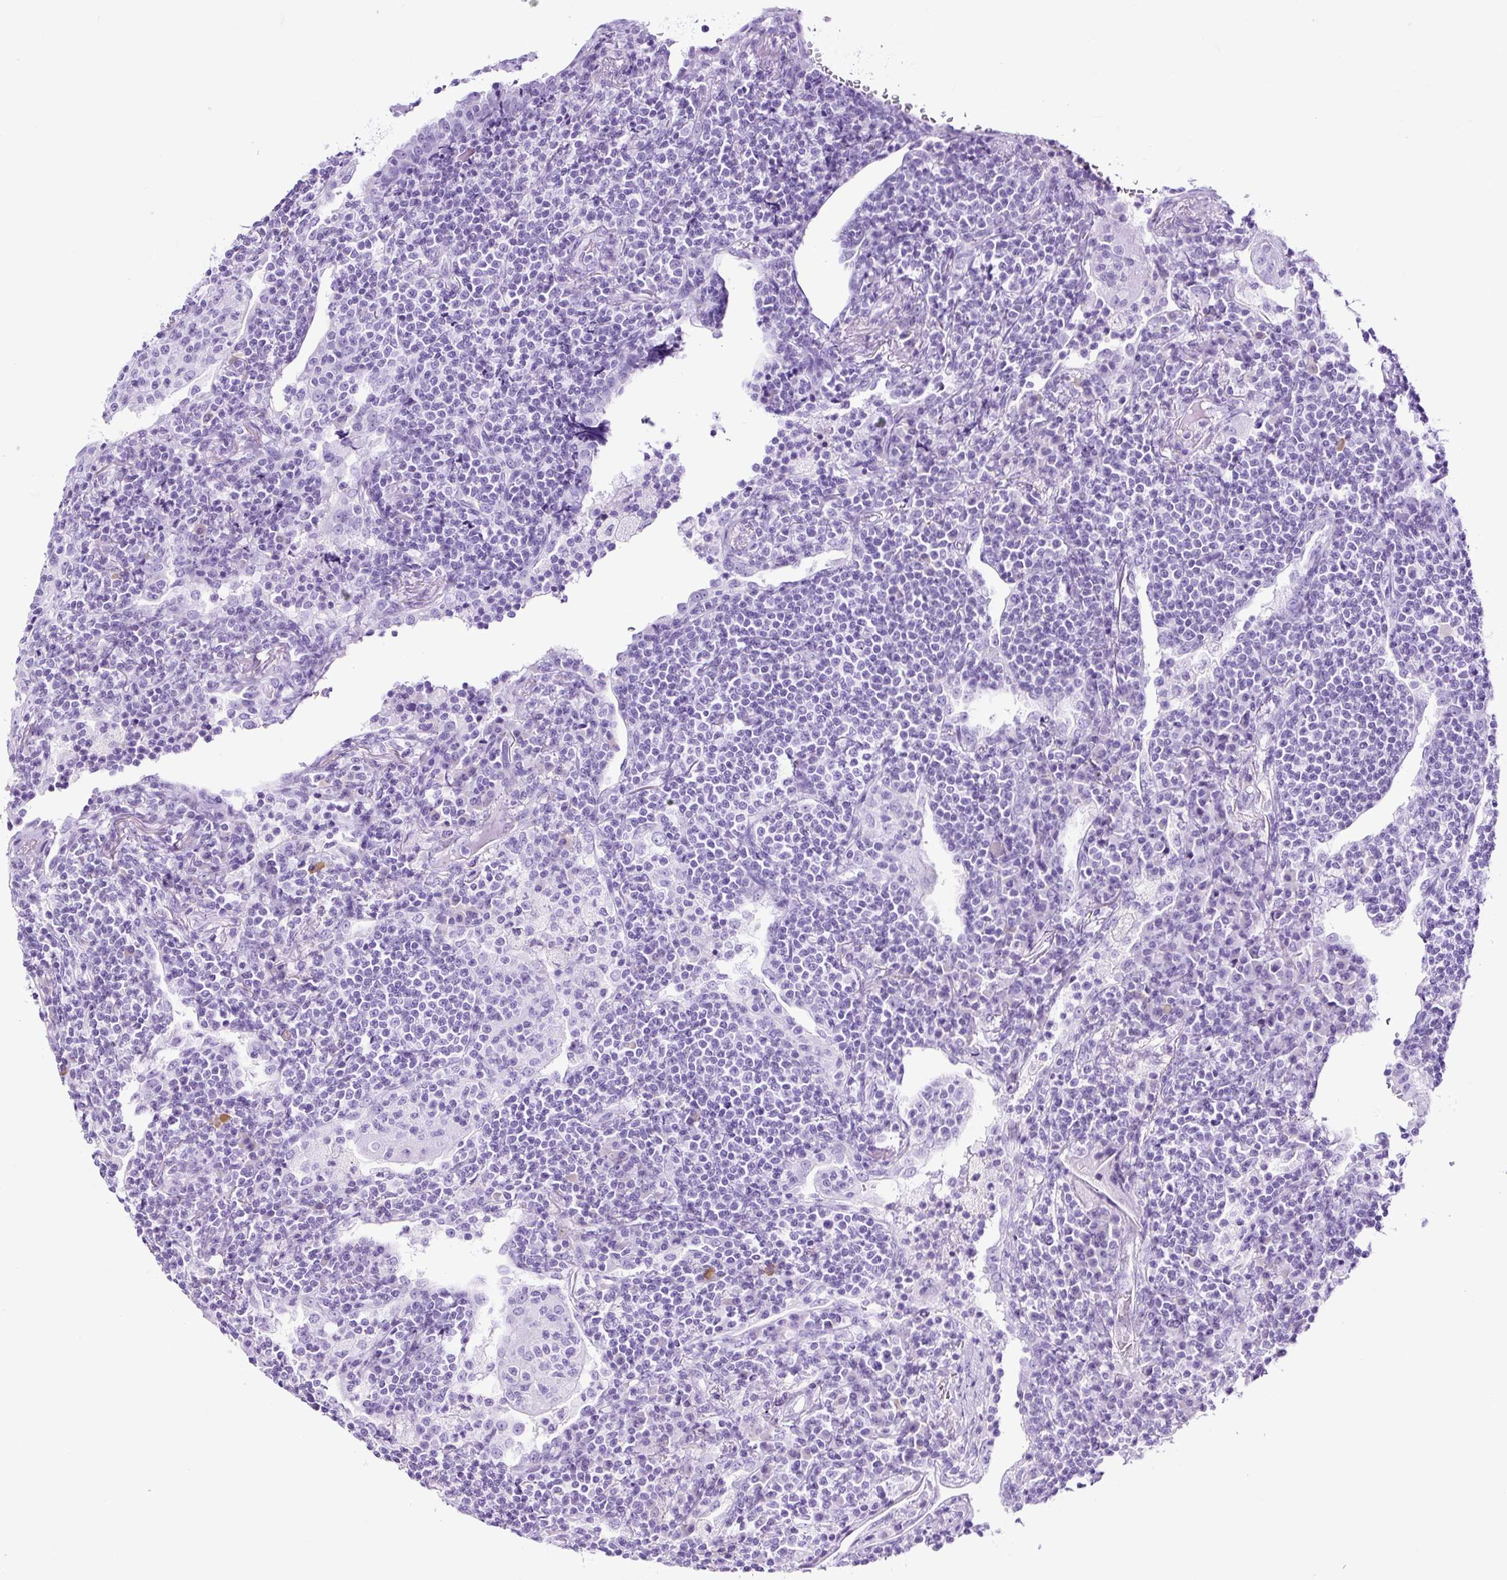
{"staining": {"intensity": "negative", "quantity": "none", "location": "none"}, "tissue": "lymphoma", "cell_type": "Tumor cells", "image_type": "cancer", "snomed": [{"axis": "morphology", "description": "Malignant lymphoma, non-Hodgkin's type, Low grade"}, {"axis": "topography", "description": "Lung"}], "caption": "An IHC histopathology image of lymphoma is shown. There is no staining in tumor cells of lymphoma.", "gene": "RNF212B", "patient": {"sex": "female", "age": 71}}